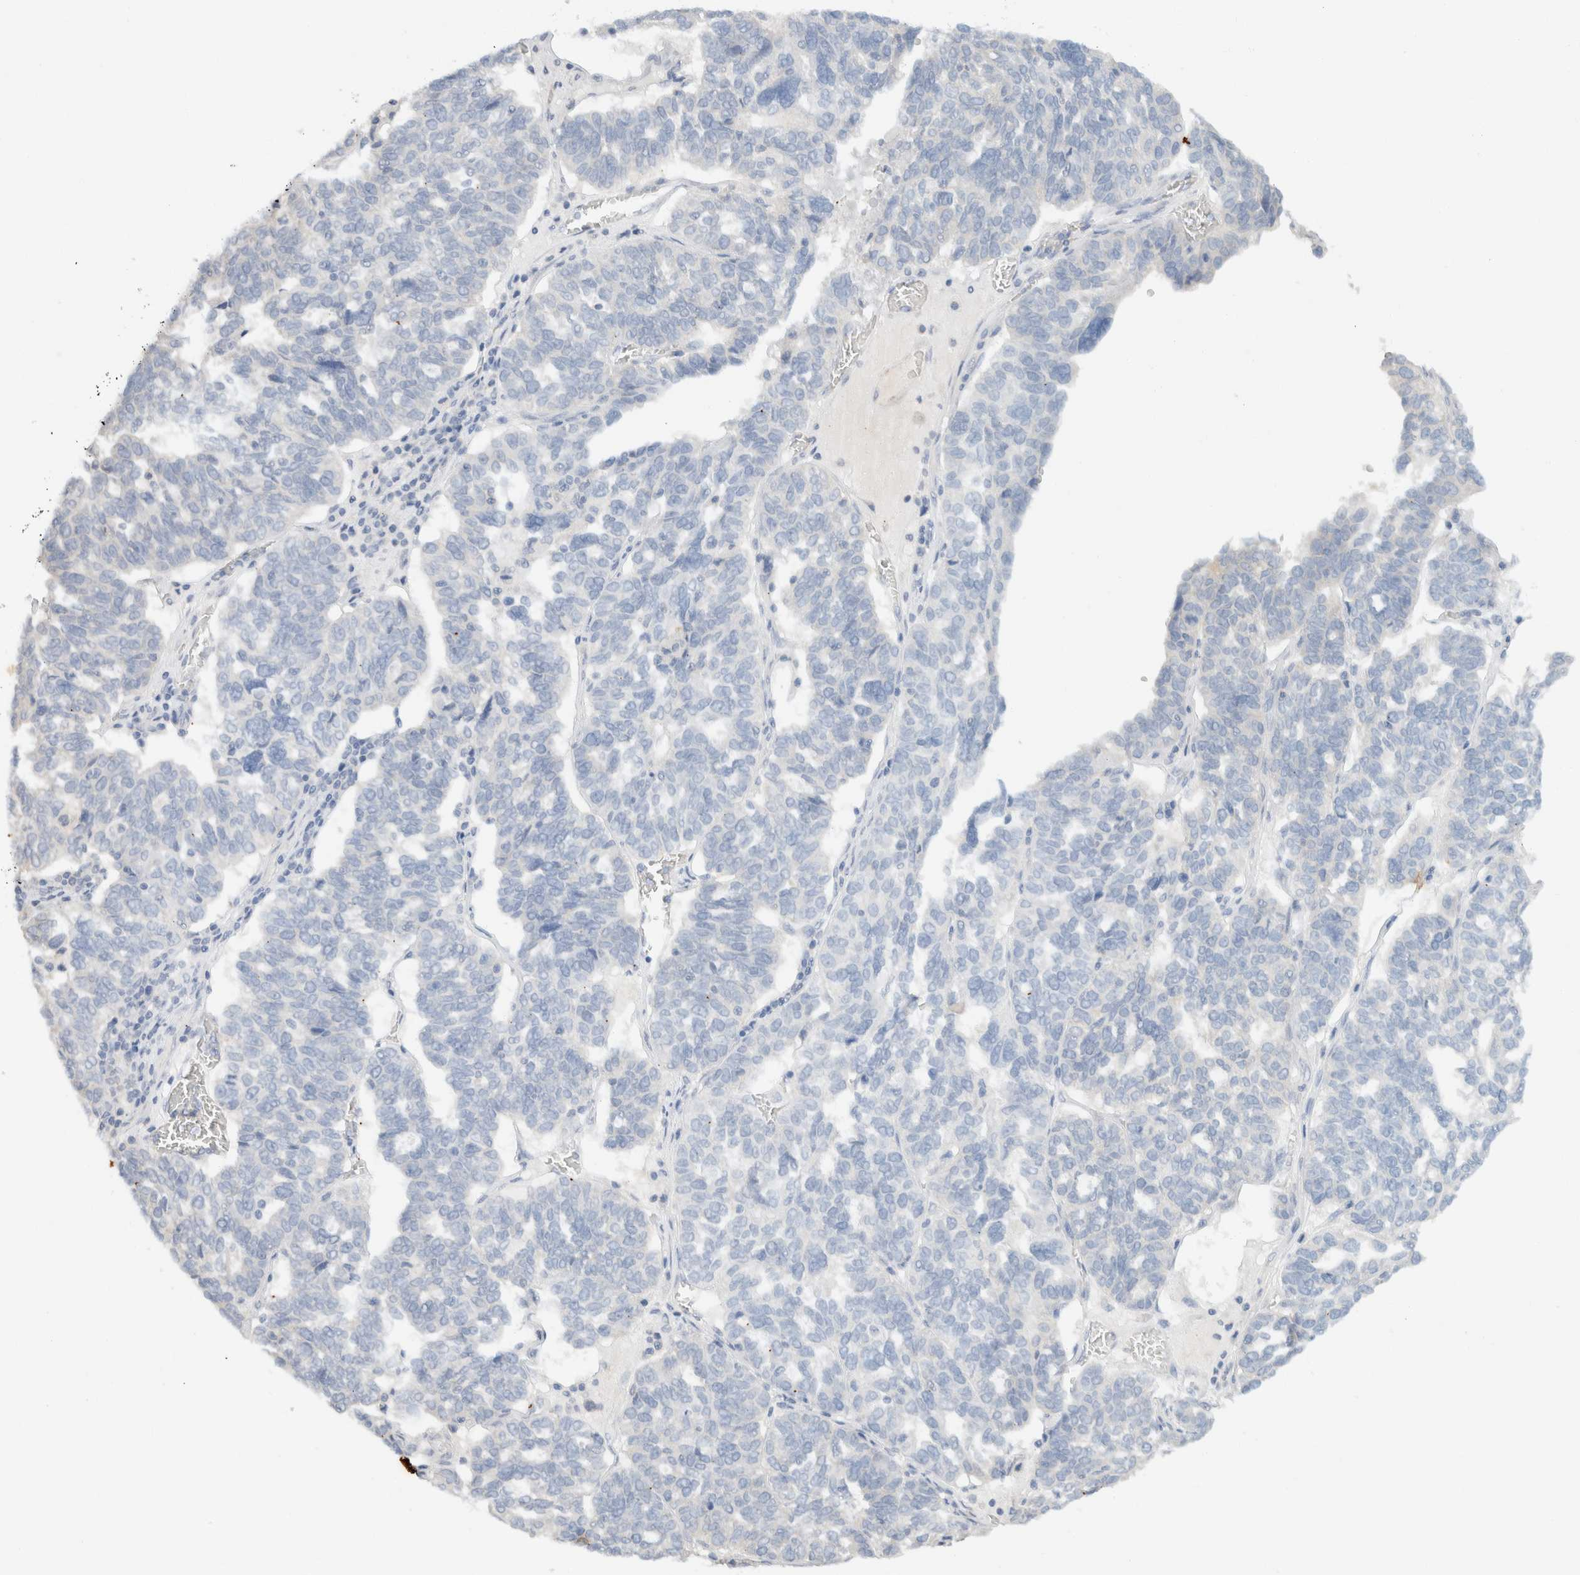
{"staining": {"intensity": "negative", "quantity": "none", "location": "none"}, "tissue": "ovarian cancer", "cell_type": "Tumor cells", "image_type": "cancer", "snomed": [{"axis": "morphology", "description": "Cystadenocarcinoma, serous, NOS"}, {"axis": "topography", "description": "Ovary"}], "caption": "Image shows no significant protein positivity in tumor cells of ovarian cancer.", "gene": "SH3GLB2", "patient": {"sex": "female", "age": 59}}